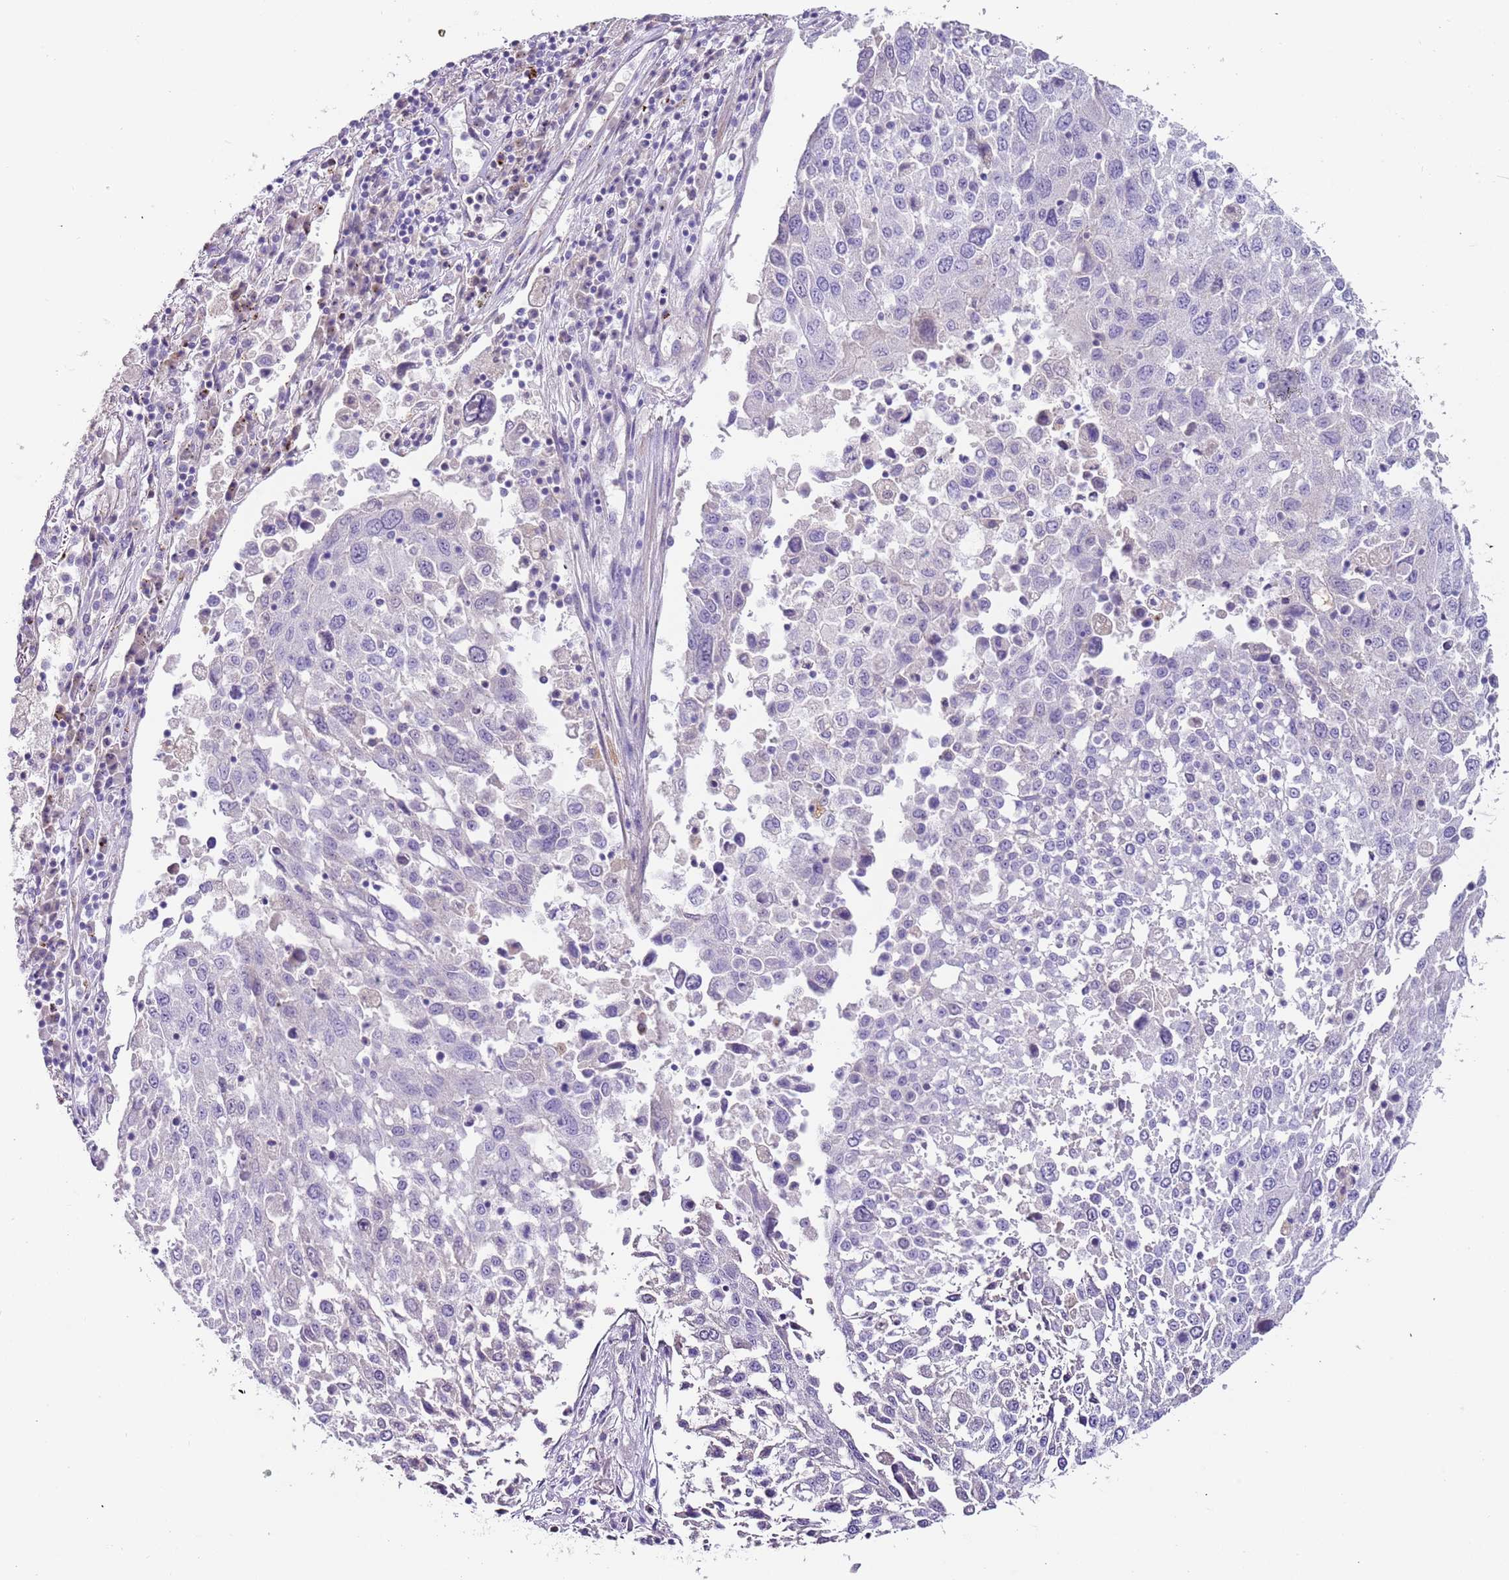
{"staining": {"intensity": "negative", "quantity": "none", "location": "none"}, "tissue": "lung cancer", "cell_type": "Tumor cells", "image_type": "cancer", "snomed": [{"axis": "morphology", "description": "Squamous cell carcinoma, NOS"}, {"axis": "topography", "description": "Lung"}], "caption": "Immunohistochemistry (IHC) of human squamous cell carcinoma (lung) shows no expression in tumor cells. (Brightfield microscopy of DAB (3,3'-diaminobenzidine) immunohistochemistry at high magnification).", "gene": "LRRN3", "patient": {"sex": "male", "age": 65}}